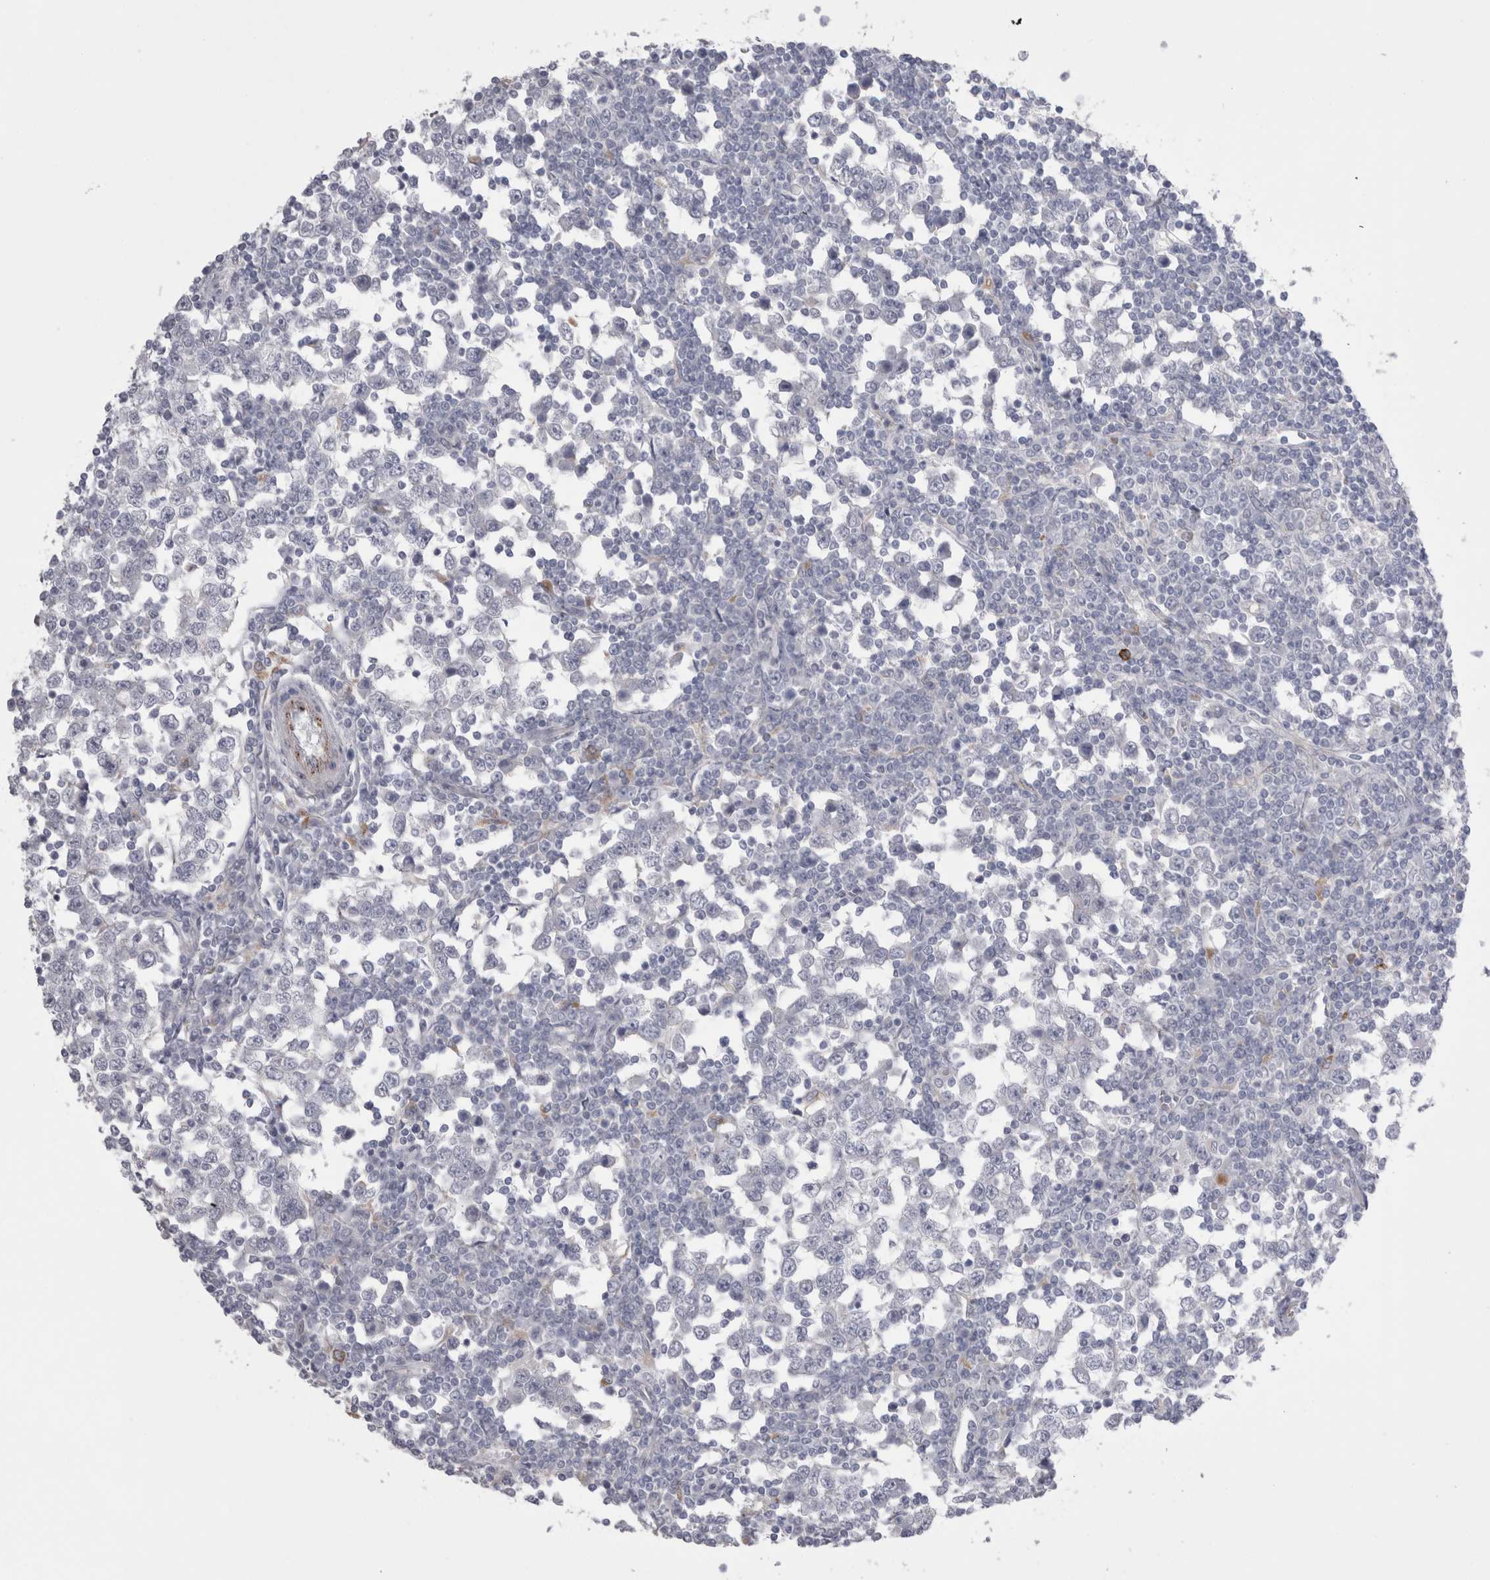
{"staining": {"intensity": "negative", "quantity": "none", "location": "none"}, "tissue": "testis cancer", "cell_type": "Tumor cells", "image_type": "cancer", "snomed": [{"axis": "morphology", "description": "Seminoma, NOS"}, {"axis": "topography", "description": "Testis"}], "caption": "An immunohistochemistry (IHC) histopathology image of testis cancer is shown. There is no staining in tumor cells of testis cancer.", "gene": "EPDR1", "patient": {"sex": "male", "age": 65}}